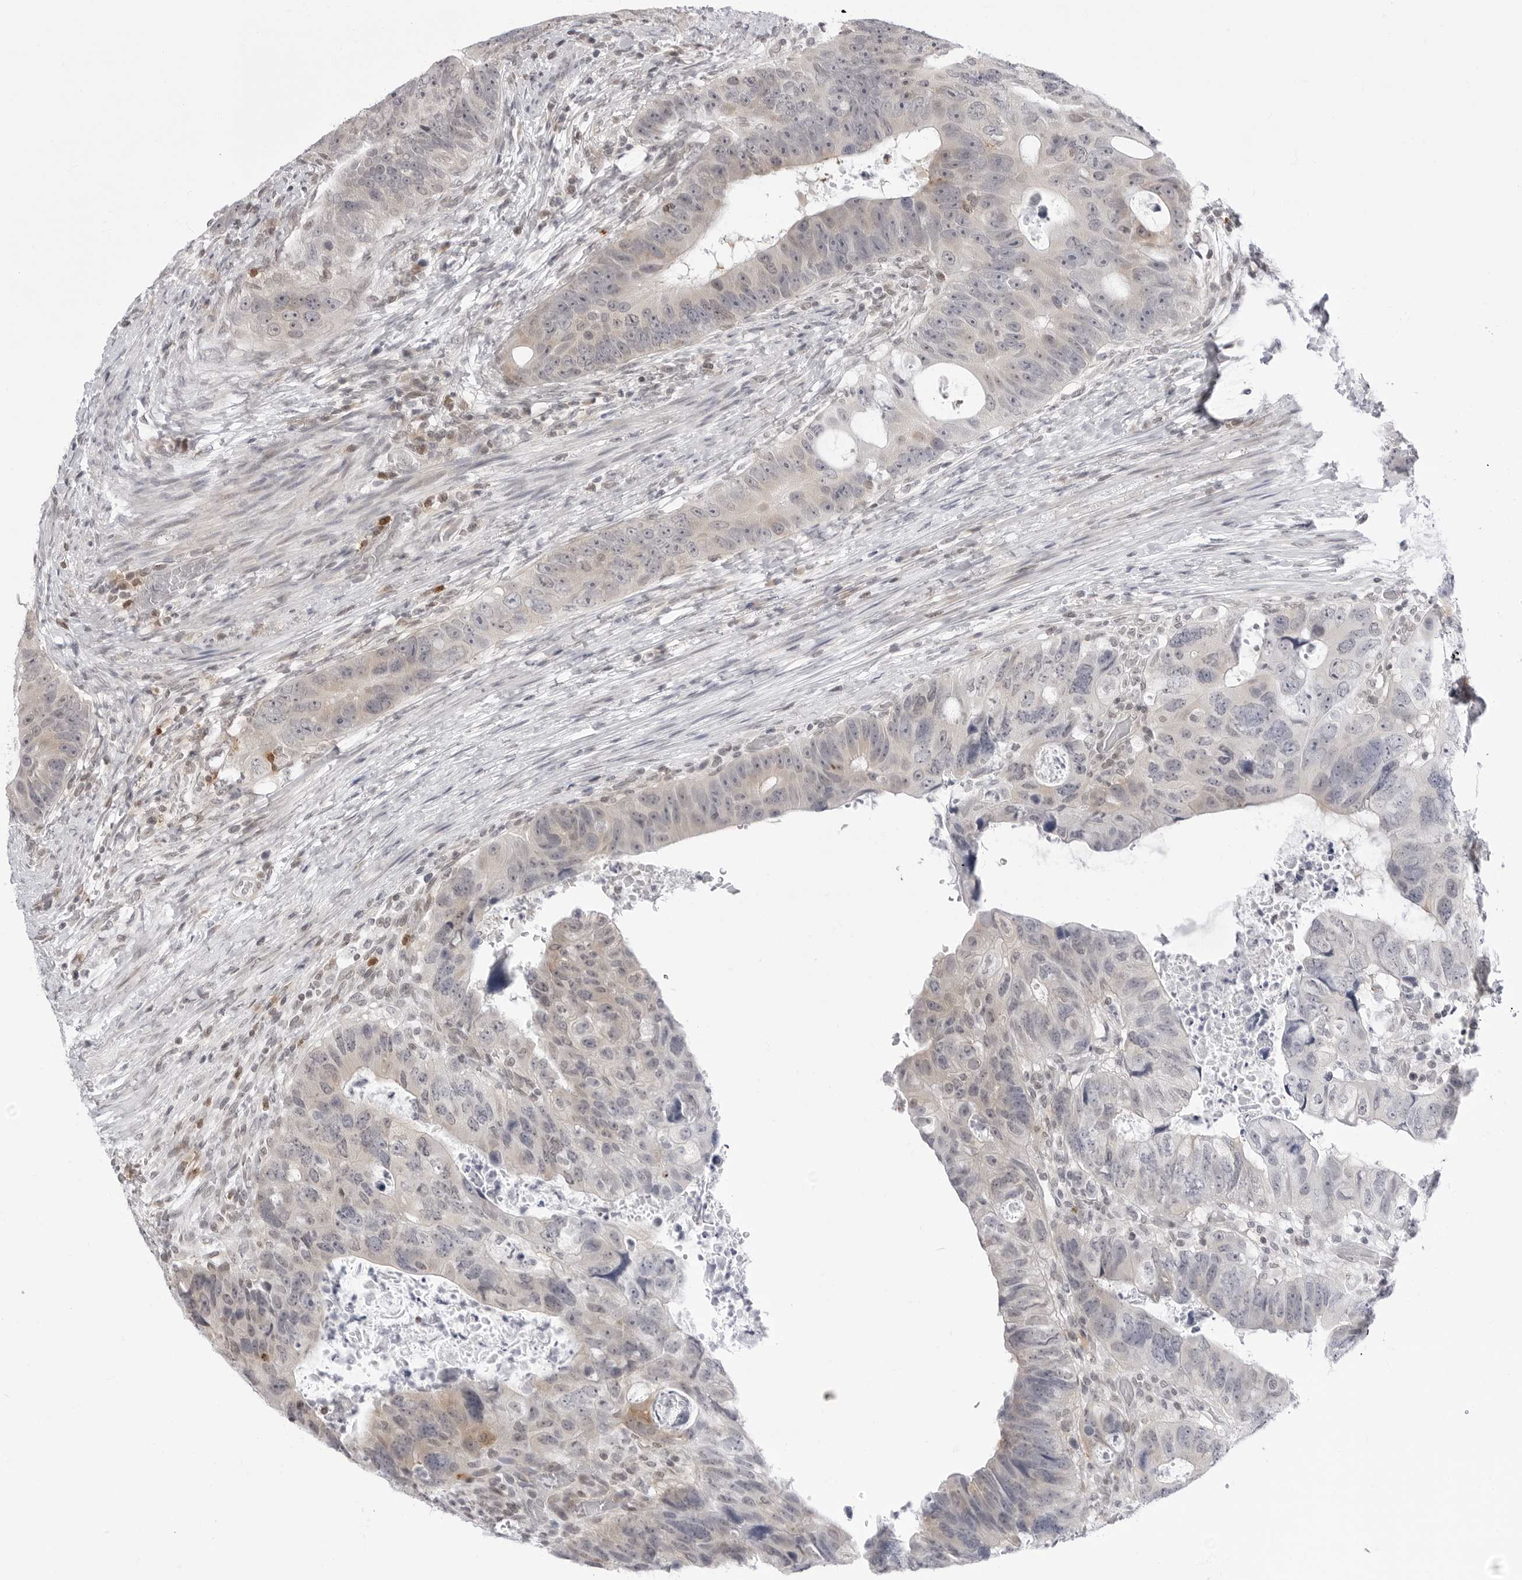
{"staining": {"intensity": "negative", "quantity": "none", "location": "none"}, "tissue": "colorectal cancer", "cell_type": "Tumor cells", "image_type": "cancer", "snomed": [{"axis": "morphology", "description": "Adenocarcinoma, NOS"}, {"axis": "topography", "description": "Rectum"}], "caption": "High power microscopy photomicrograph of an immunohistochemistry (IHC) histopathology image of adenocarcinoma (colorectal), revealing no significant positivity in tumor cells. (Stains: DAB IHC with hematoxylin counter stain, Microscopy: brightfield microscopy at high magnification).", "gene": "PPP2R5C", "patient": {"sex": "male", "age": 59}}